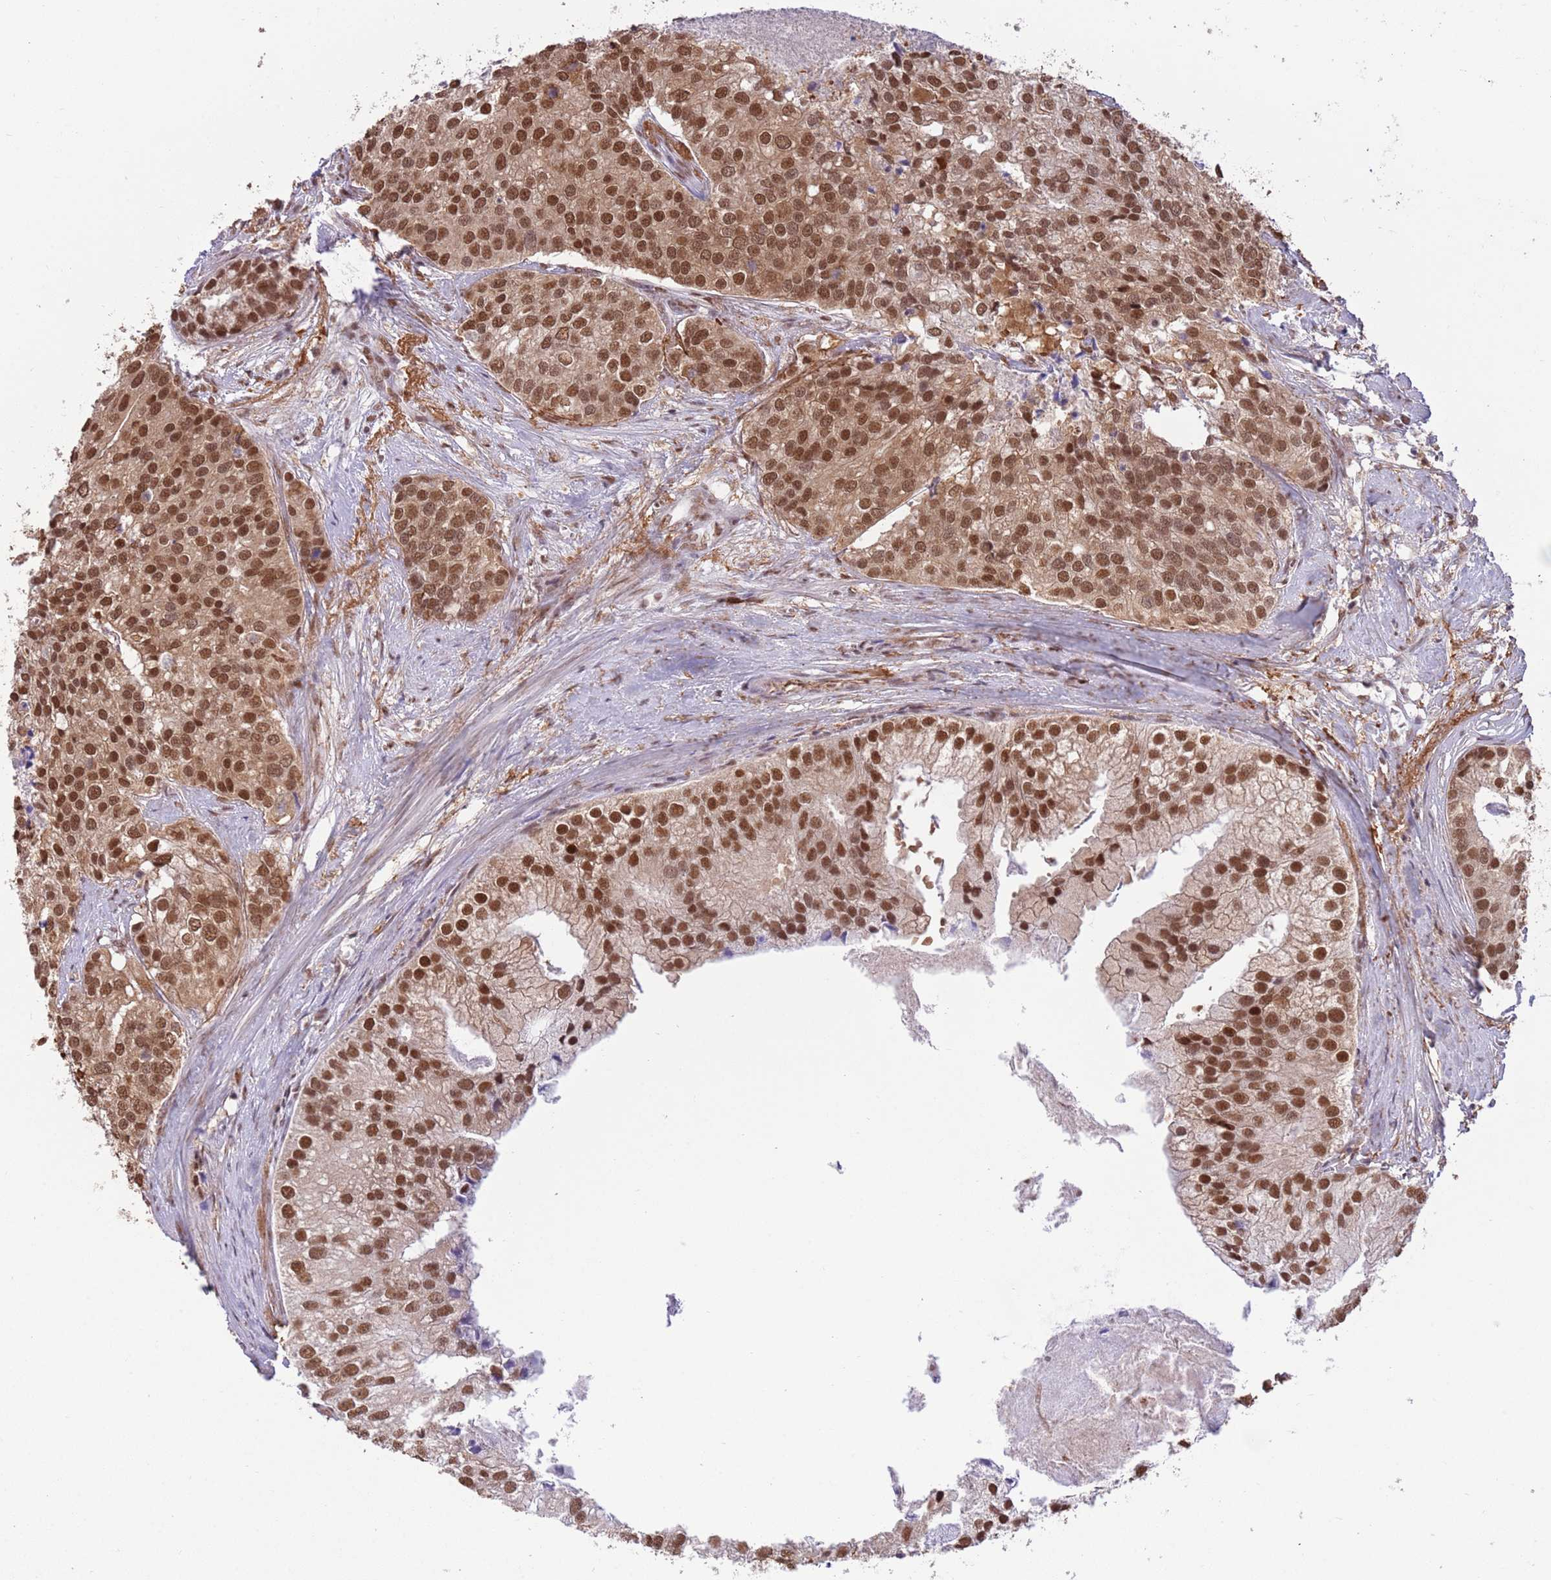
{"staining": {"intensity": "strong", "quantity": ">75%", "location": "nuclear"}, "tissue": "prostate cancer", "cell_type": "Tumor cells", "image_type": "cancer", "snomed": [{"axis": "morphology", "description": "Adenocarcinoma, High grade"}, {"axis": "topography", "description": "Prostate"}], "caption": "DAB immunohistochemical staining of adenocarcinoma (high-grade) (prostate) reveals strong nuclear protein positivity in about >75% of tumor cells. Using DAB (brown) and hematoxylin (blue) stains, captured at high magnification using brightfield microscopy.", "gene": "TRIM32", "patient": {"sex": "male", "age": 62}}